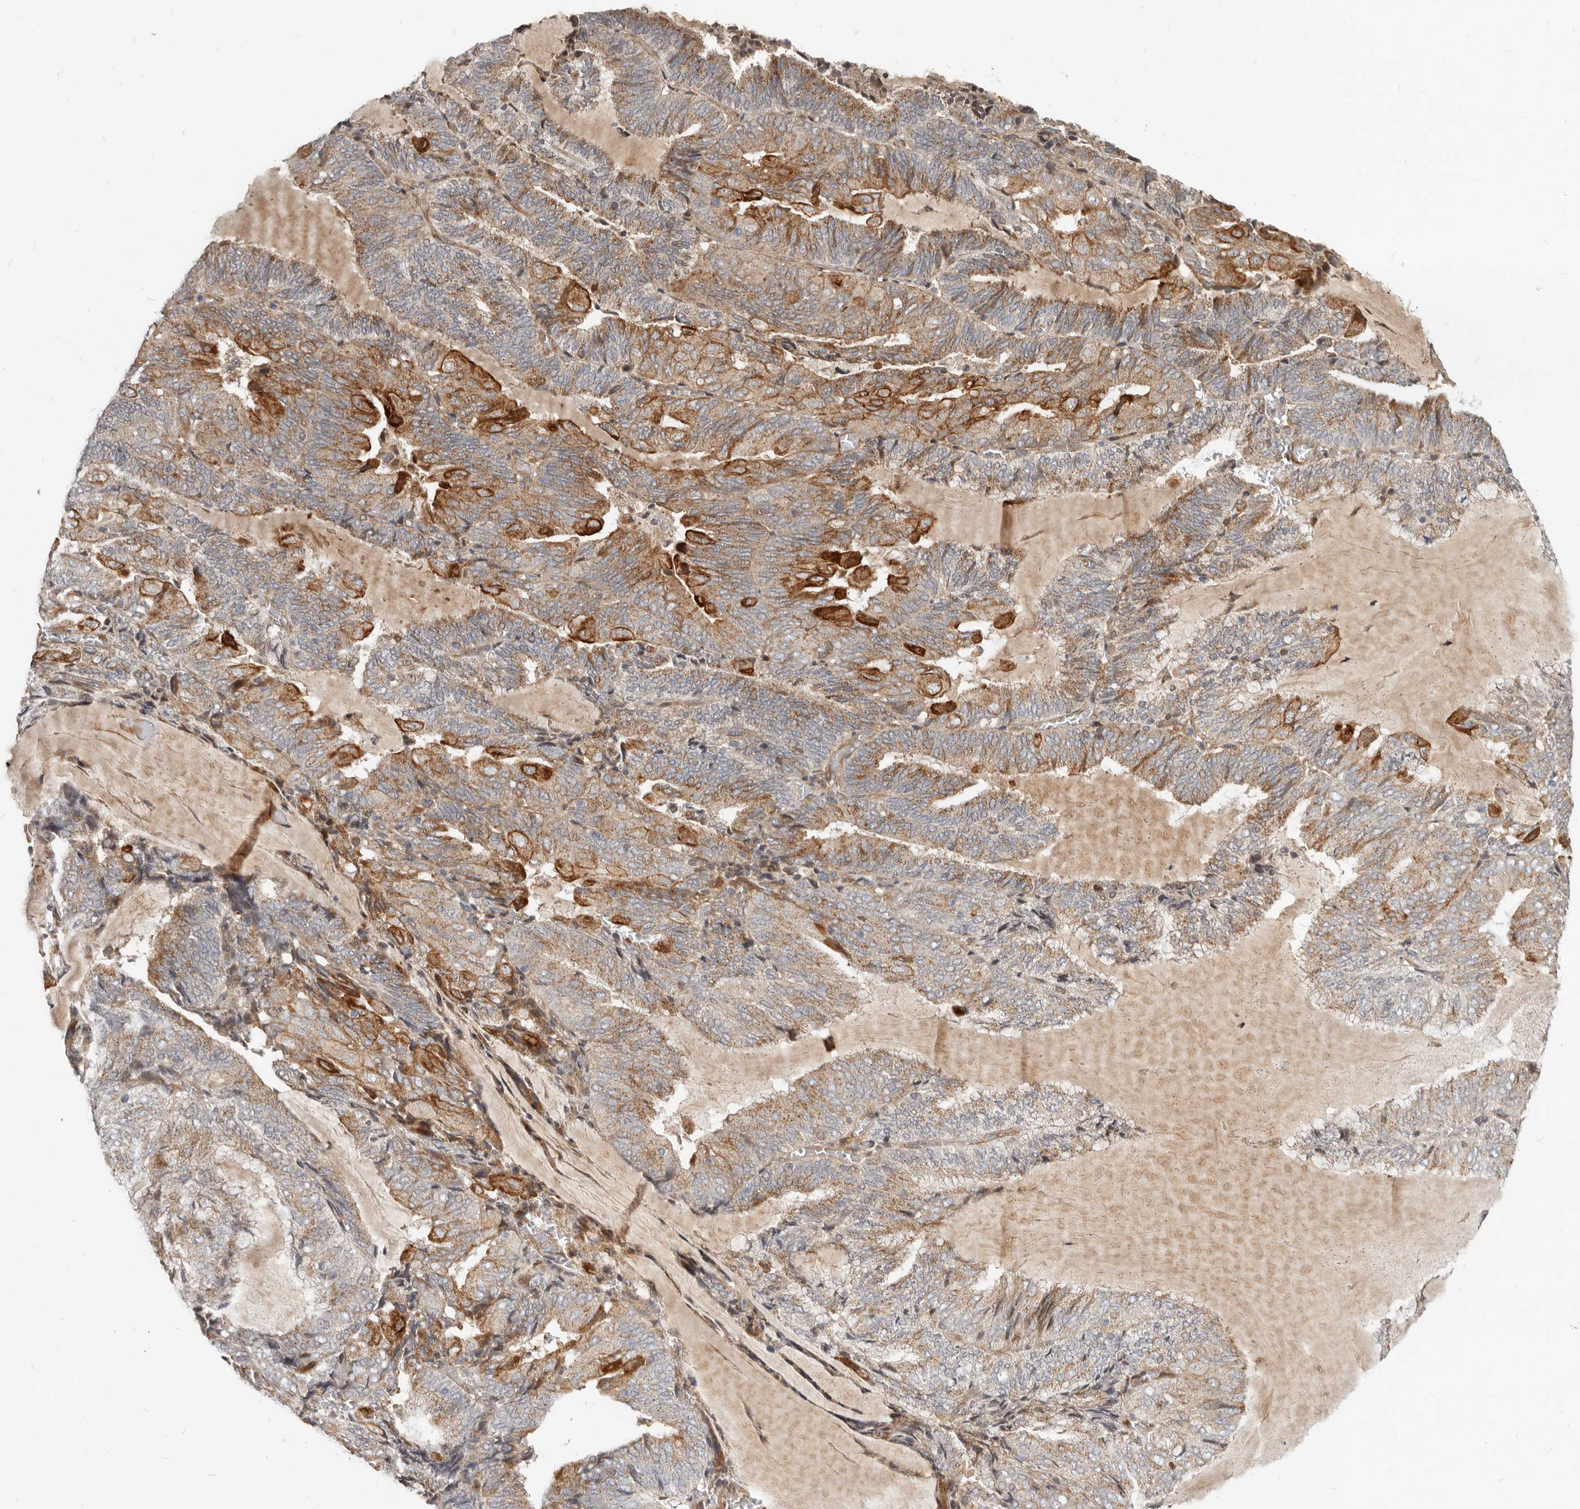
{"staining": {"intensity": "moderate", "quantity": "25%-75%", "location": "cytoplasmic/membranous"}, "tissue": "endometrial cancer", "cell_type": "Tumor cells", "image_type": "cancer", "snomed": [{"axis": "morphology", "description": "Adenocarcinoma, NOS"}, {"axis": "topography", "description": "Endometrium"}], "caption": "Protein staining of adenocarcinoma (endometrial) tissue exhibits moderate cytoplasmic/membranous expression in about 25%-75% of tumor cells.", "gene": "NPY4R", "patient": {"sex": "female", "age": 81}}